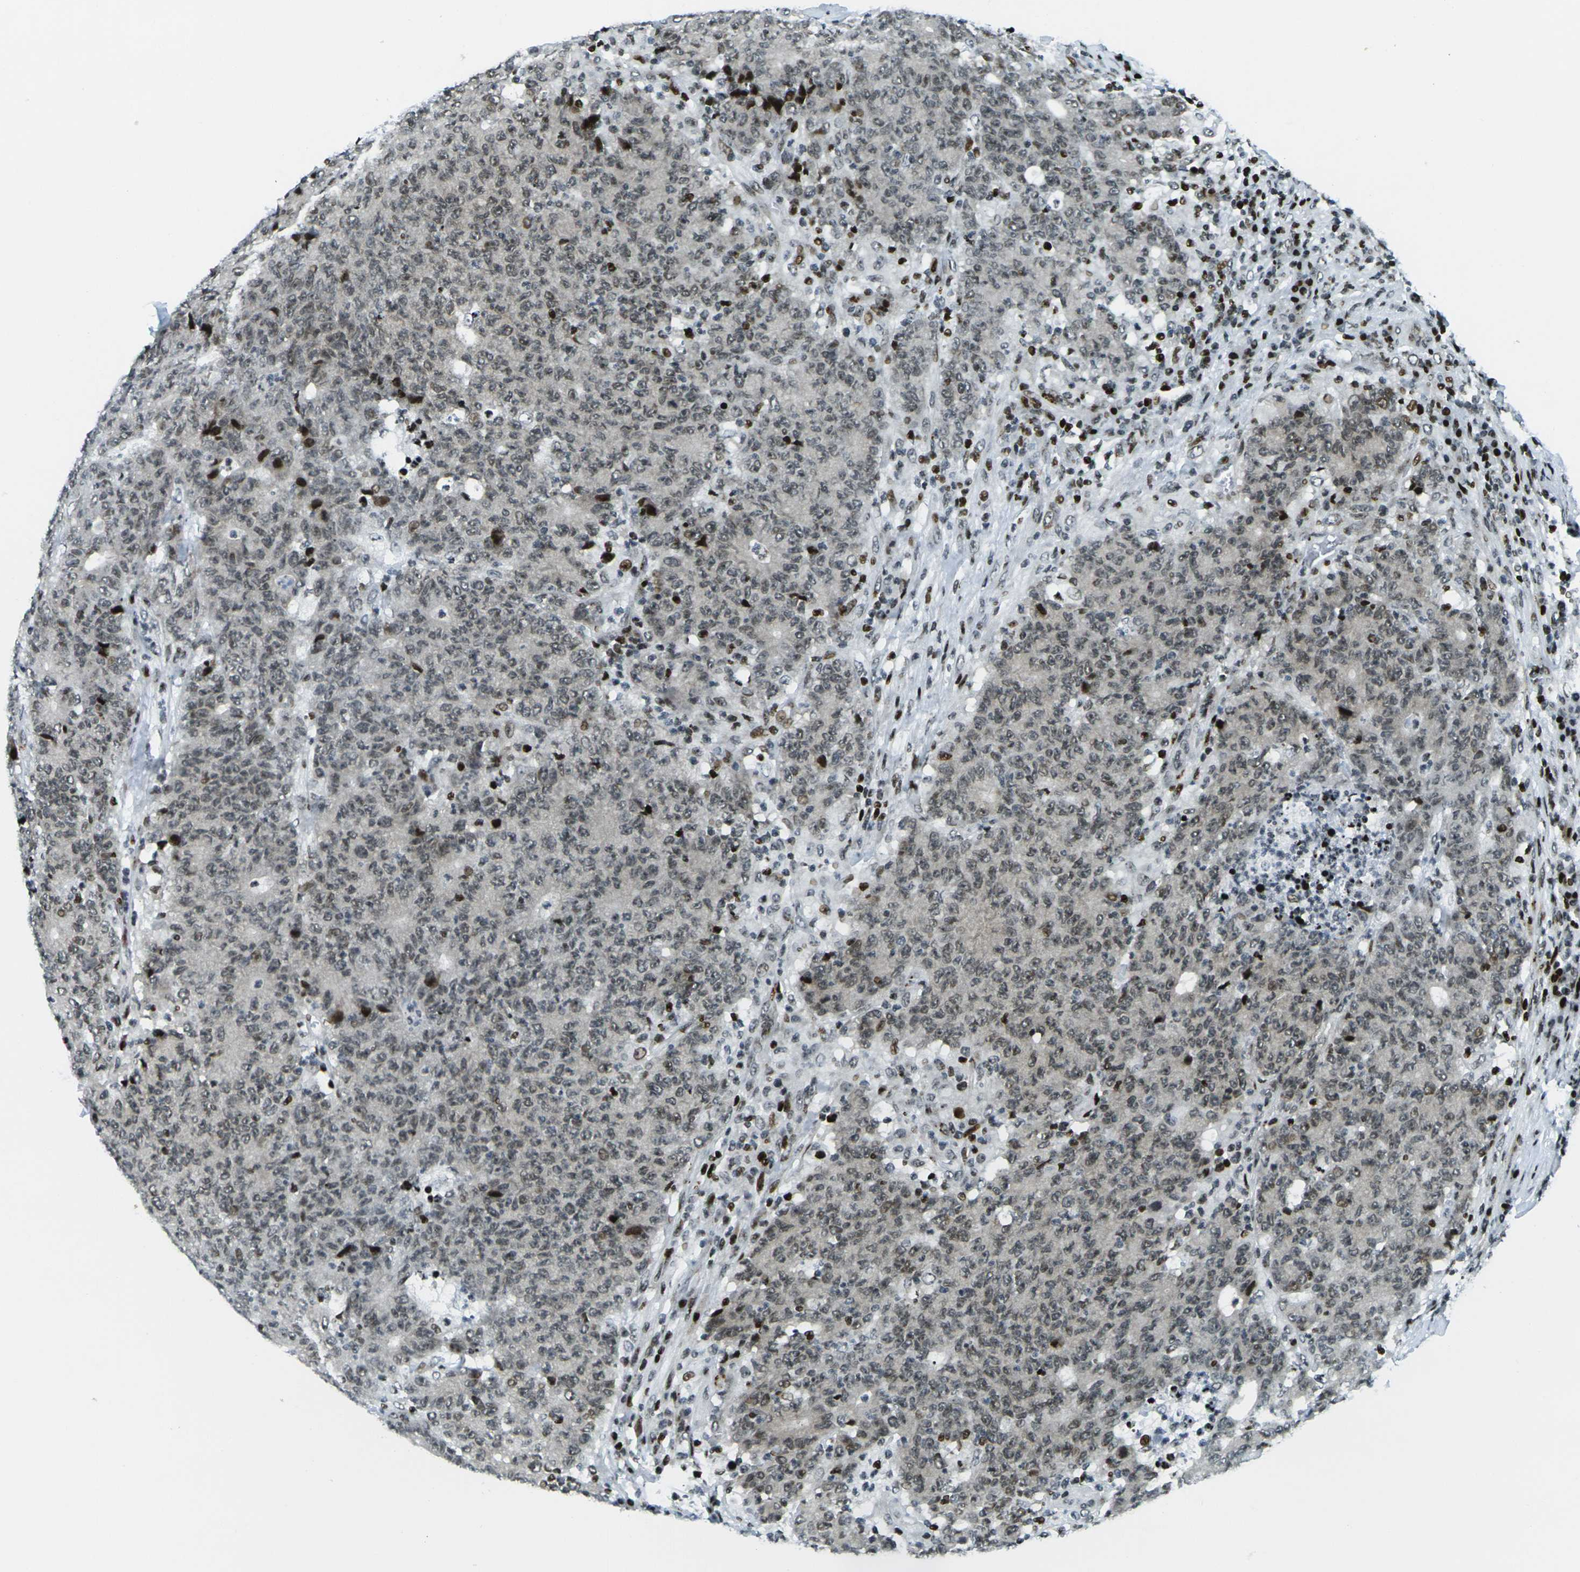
{"staining": {"intensity": "moderate", "quantity": ">75%", "location": "nuclear"}, "tissue": "colorectal cancer", "cell_type": "Tumor cells", "image_type": "cancer", "snomed": [{"axis": "morphology", "description": "Normal tissue, NOS"}, {"axis": "morphology", "description": "Adenocarcinoma, NOS"}, {"axis": "topography", "description": "Colon"}], "caption": "High-power microscopy captured an IHC micrograph of adenocarcinoma (colorectal), revealing moderate nuclear staining in about >75% of tumor cells. (DAB (3,3'-diaminobenzidine) IHC, brown staining for protein, blue staining for nuclei).", "gene": "H3-3A", "patient": {"sex": "female", "age": 75}}